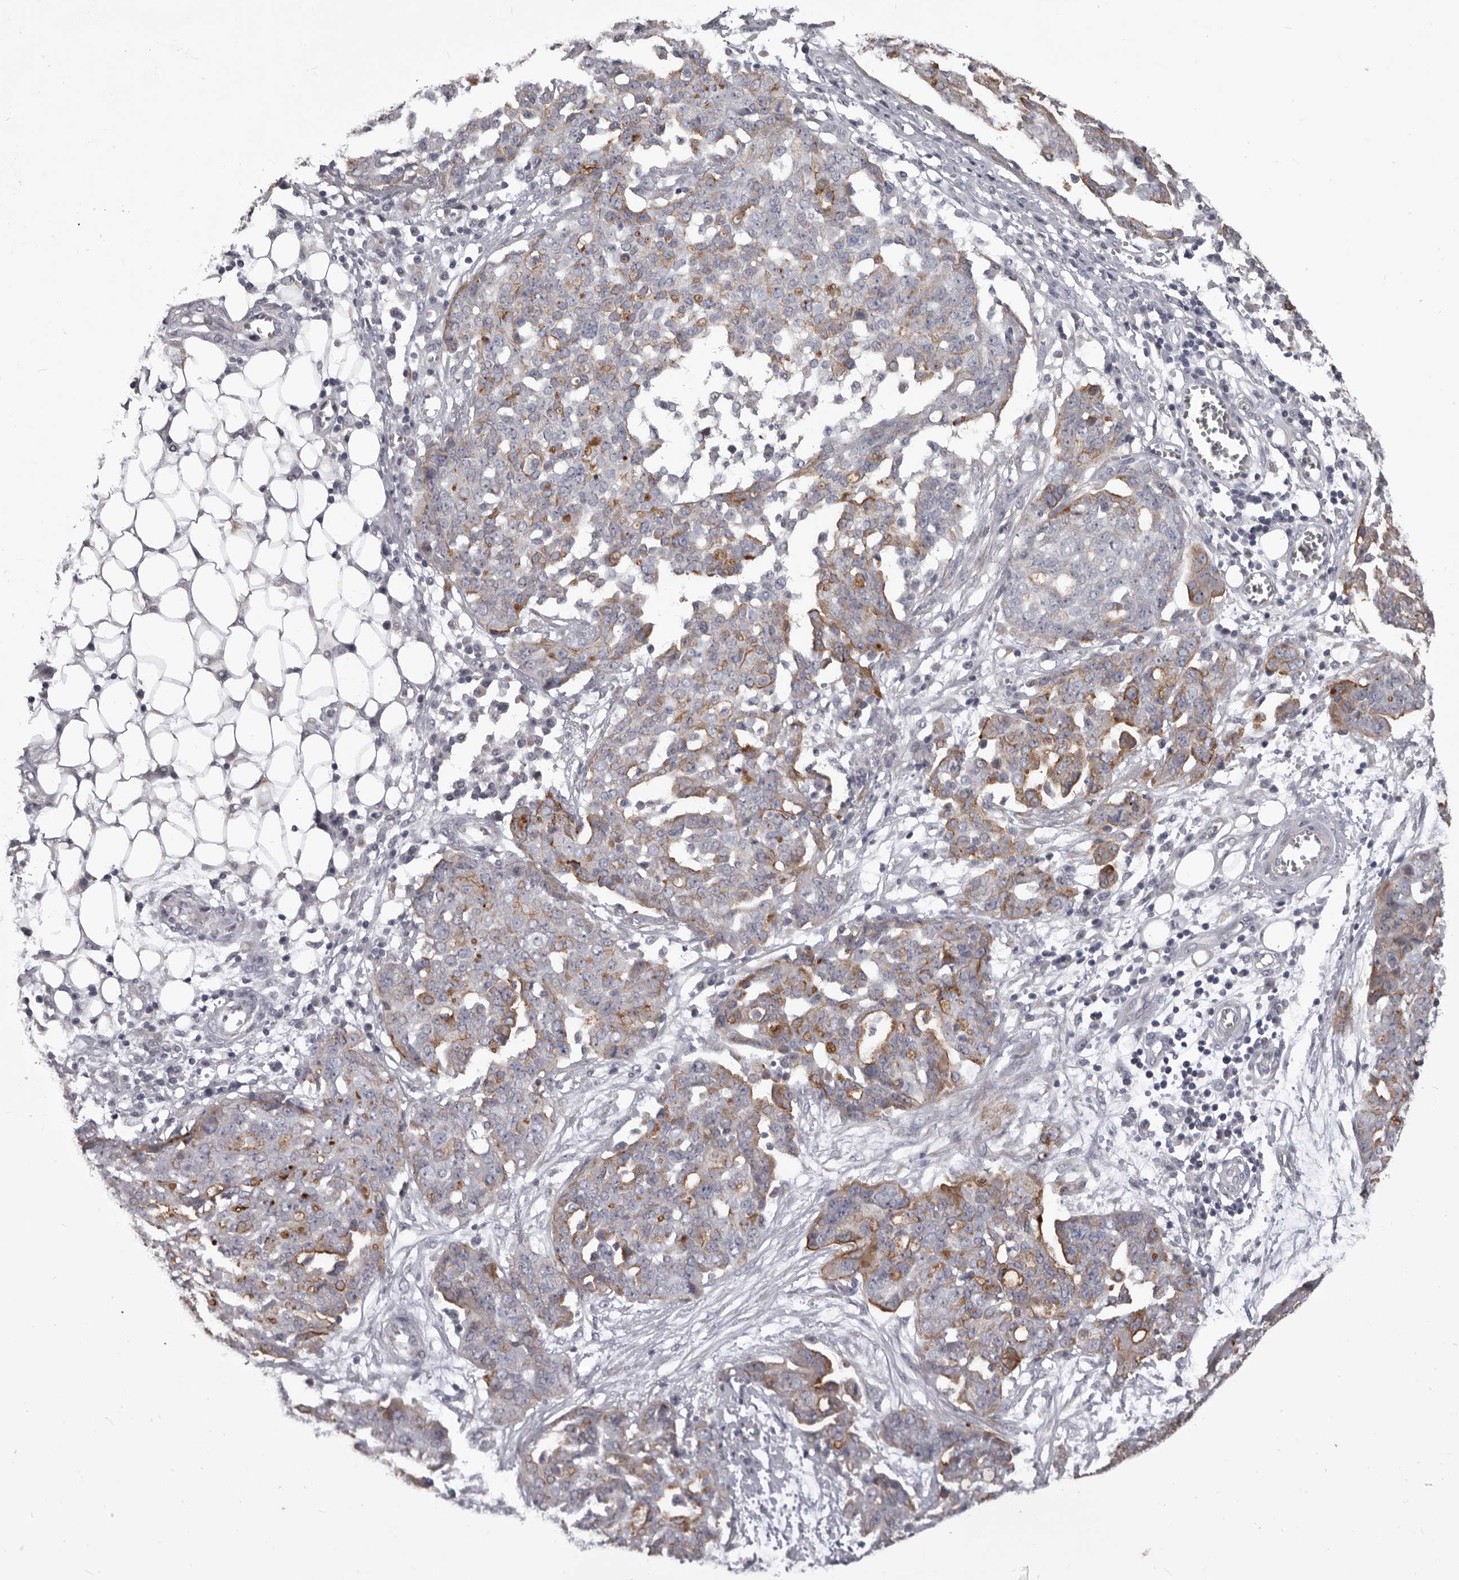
{"staining": {"intensity": "moderate", "quantity": "25%-75%", "location": "cytoplasmic/membranous"}, "tissue": "ovarian cancer", "cell_type": "Tumor cells", "image_type": "cancer", "snomed": [{"axis": "morphology", "description": "Cystadenocarcinoma, serous, NOS"}, {"axis": "topography", "description": "Soft tissue"}, {"axis": "topography", "description": "Ovary"}], "caption": "A brown stain shows moderate cytoplasmic/membranous positivity of a protein in human serous cystadenocarcinoma (ovarian) tumor cells. Using DAB (3,3'-diaminobenzidine) (brown) and hematoxylin (blue) stains, captured at high magnification using brightfield microscopy.", "gene": "LPAR6", "patient": {"sex": "female", "age": 57}}